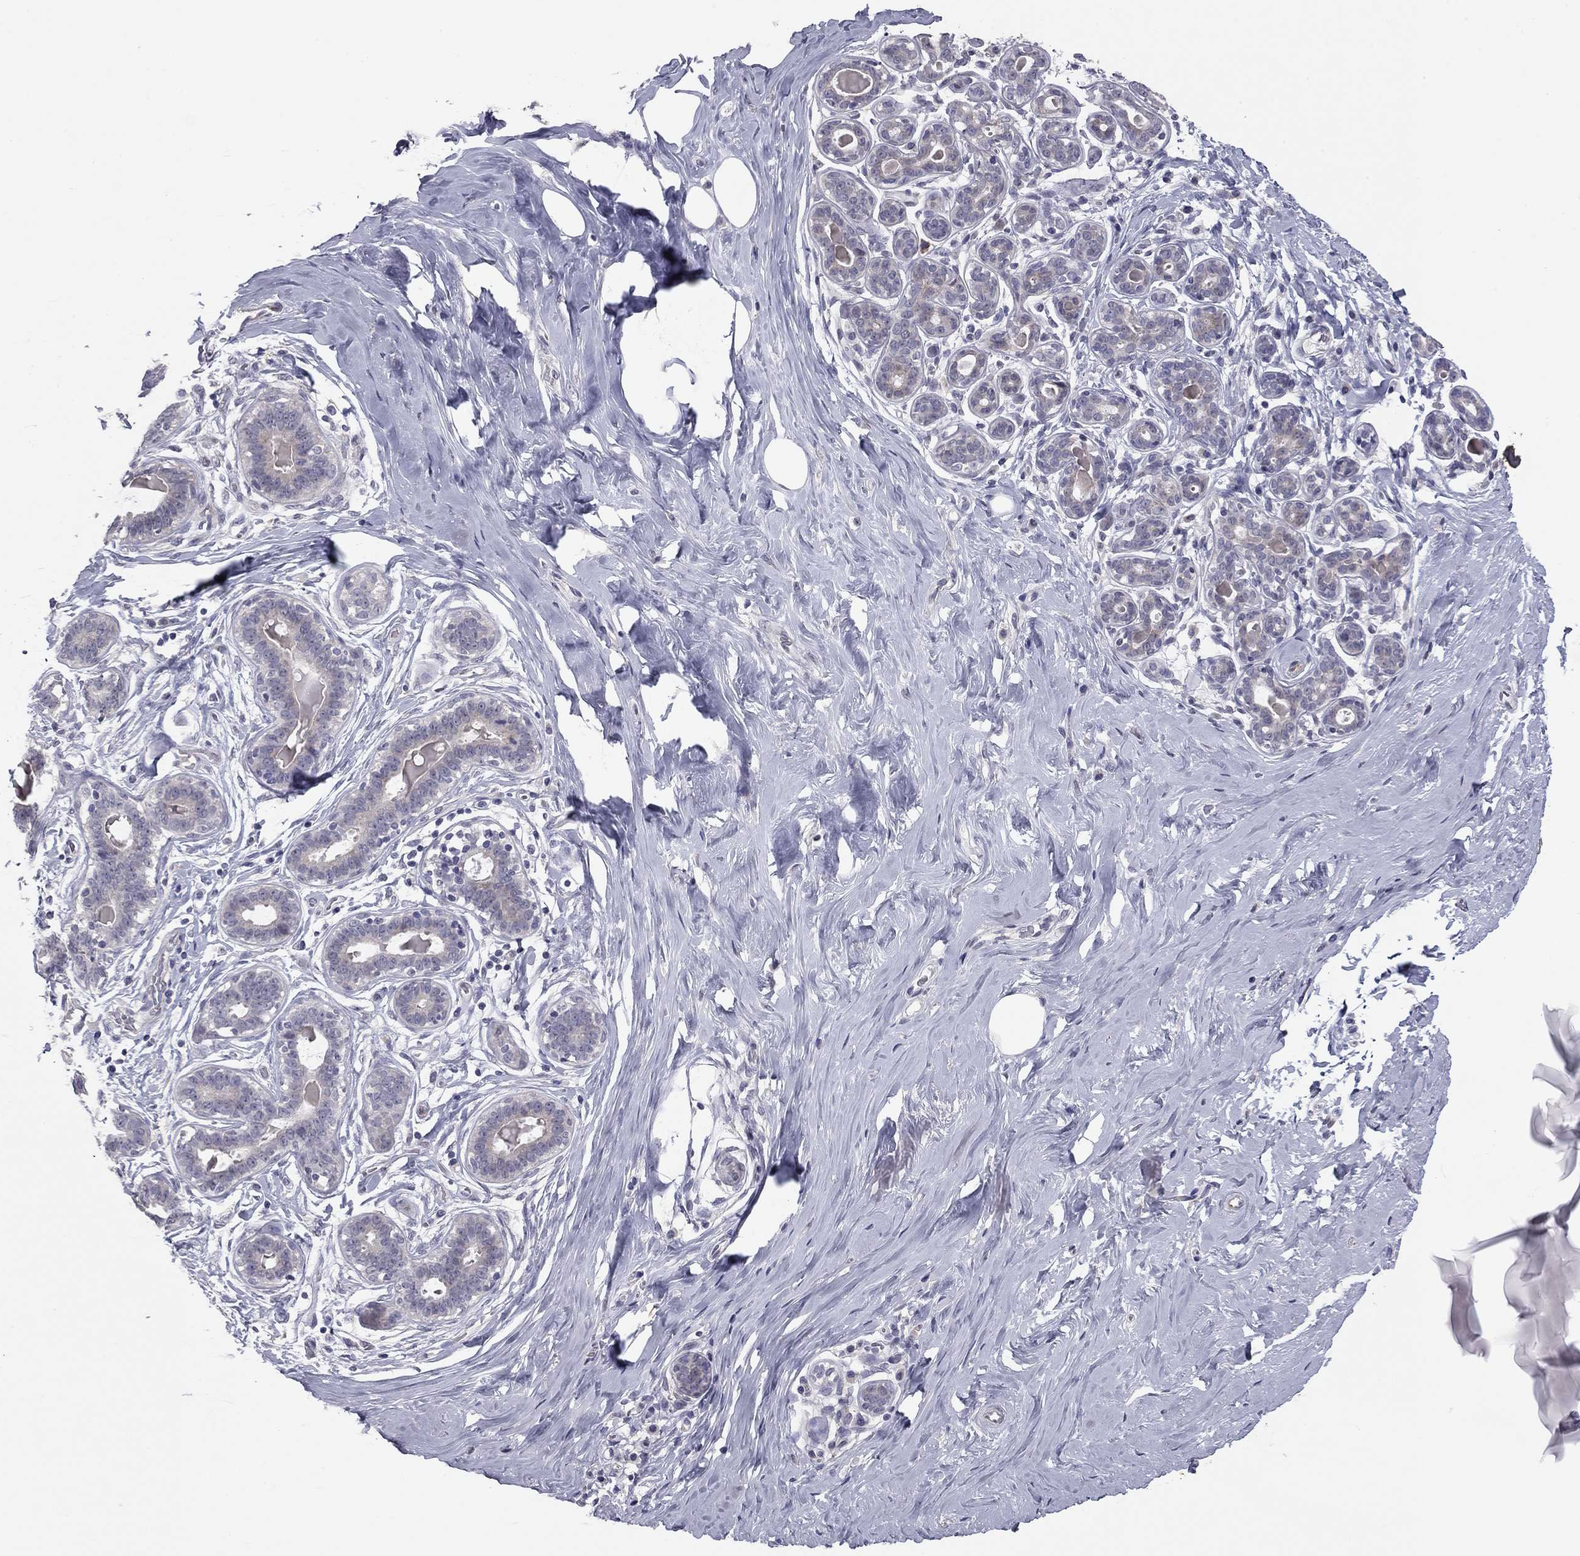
{"staining": {"intensity": "negative", "quantity": "none", "location": "none"}, "tissue": "breast", "cell_type": "Adipocytes", "image_type": "normal", "snomed": [{"axis": "morphology", "description": "Normal tissue, NOS"}, {"axis": "topography", "description": "Skin"}, {"axis": "topography", "description": "Breast"}], "caption": "Protein analysis of benign breast reveals no significant positivity in adipocytes. (Immunohistochemistry (ihc), brightfield microscopy, high magnification).", "gene": "PRRT2", "patient": {"sex": "female", "age": 43}}